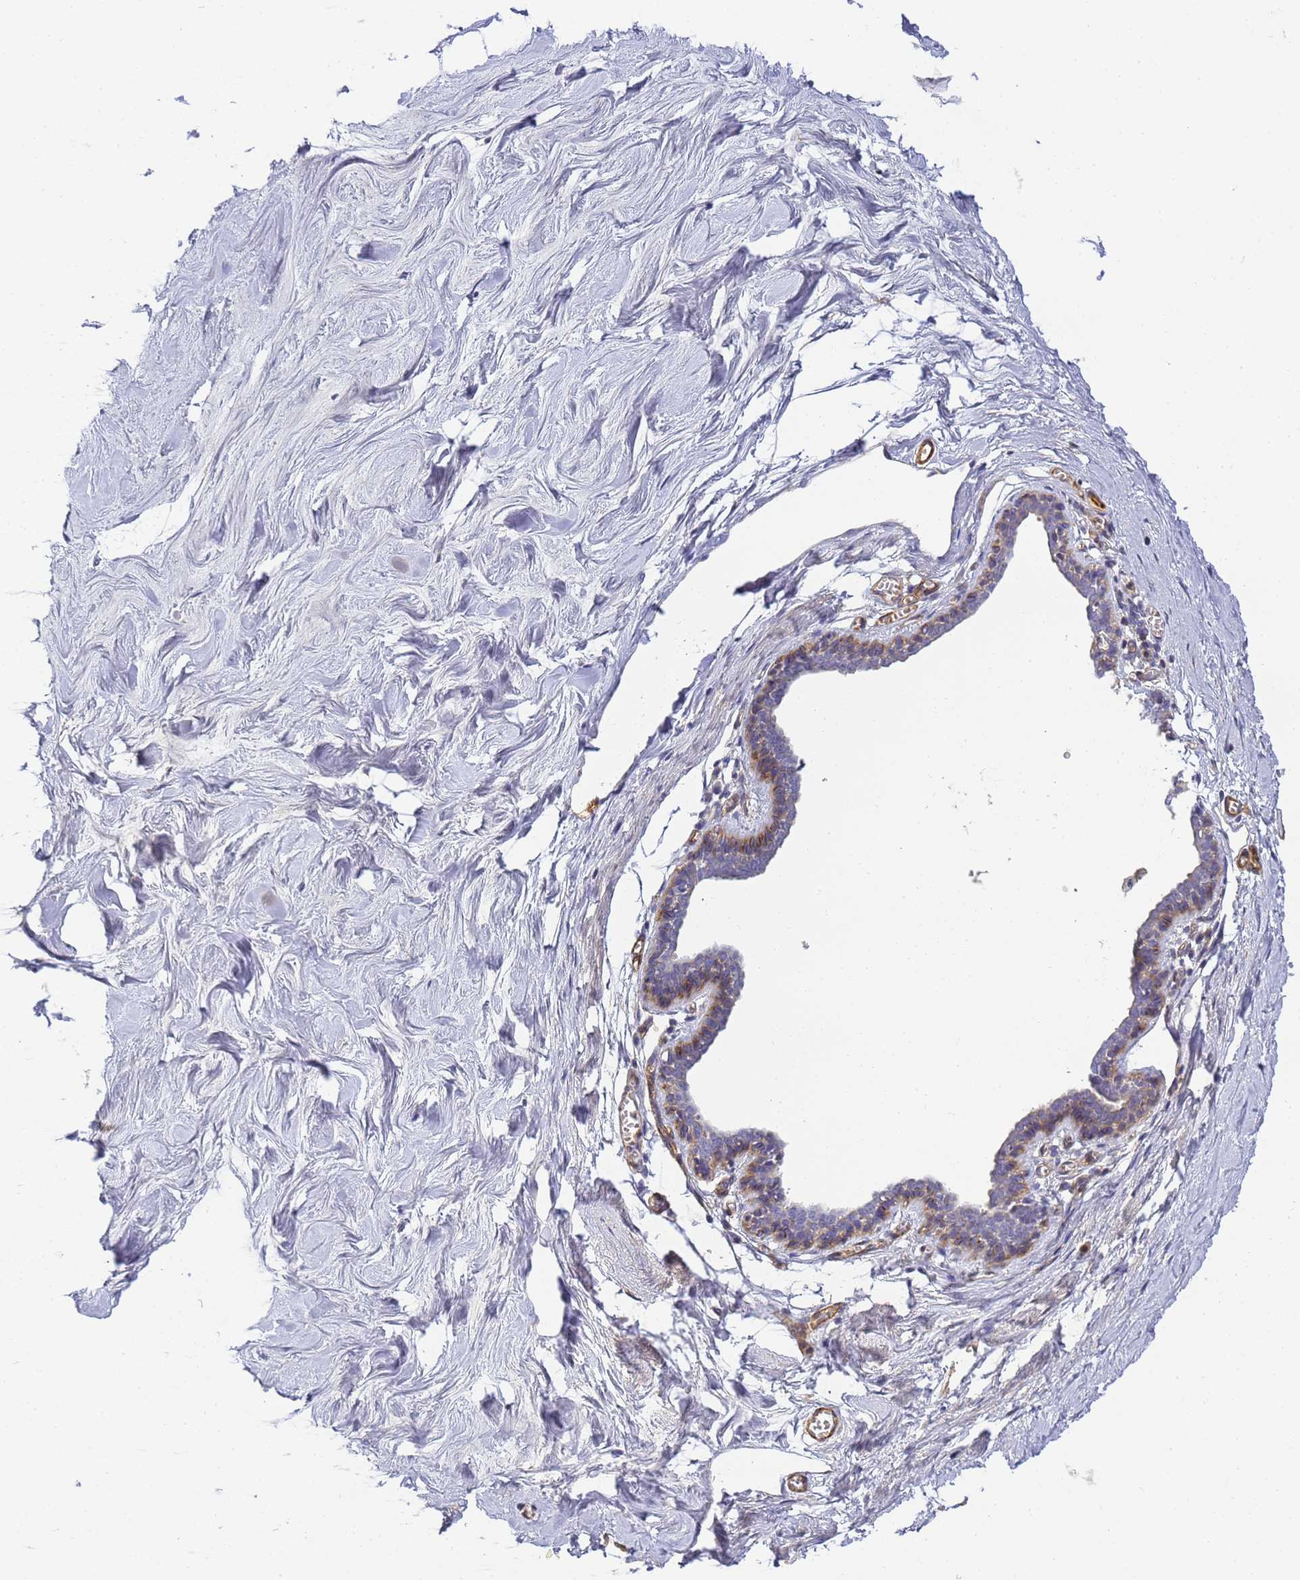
{"staining": {"intensity": "weak", "quantity": "<25%", "location": "cytoplasmic/membranous"}, "tissue": "breast", "cell_type": "Adipocytes", "image_type": "normal", "snomed": [{"axis": "morphology", "description": "Normal tissue, NOS"}, {"axis": "topography", "description": "Breast"}], "caption": "Immunohistochemical staining of normal breast exhibits no significant expression in adipocytes. The staining was performed using DAB to visualize the protein expression in brown, while the nuclei were stained in blue with hematoxylin (Magnification: 20x).", "gene": "CFHR1", "patient": {"sex": "female", "age": 27}}